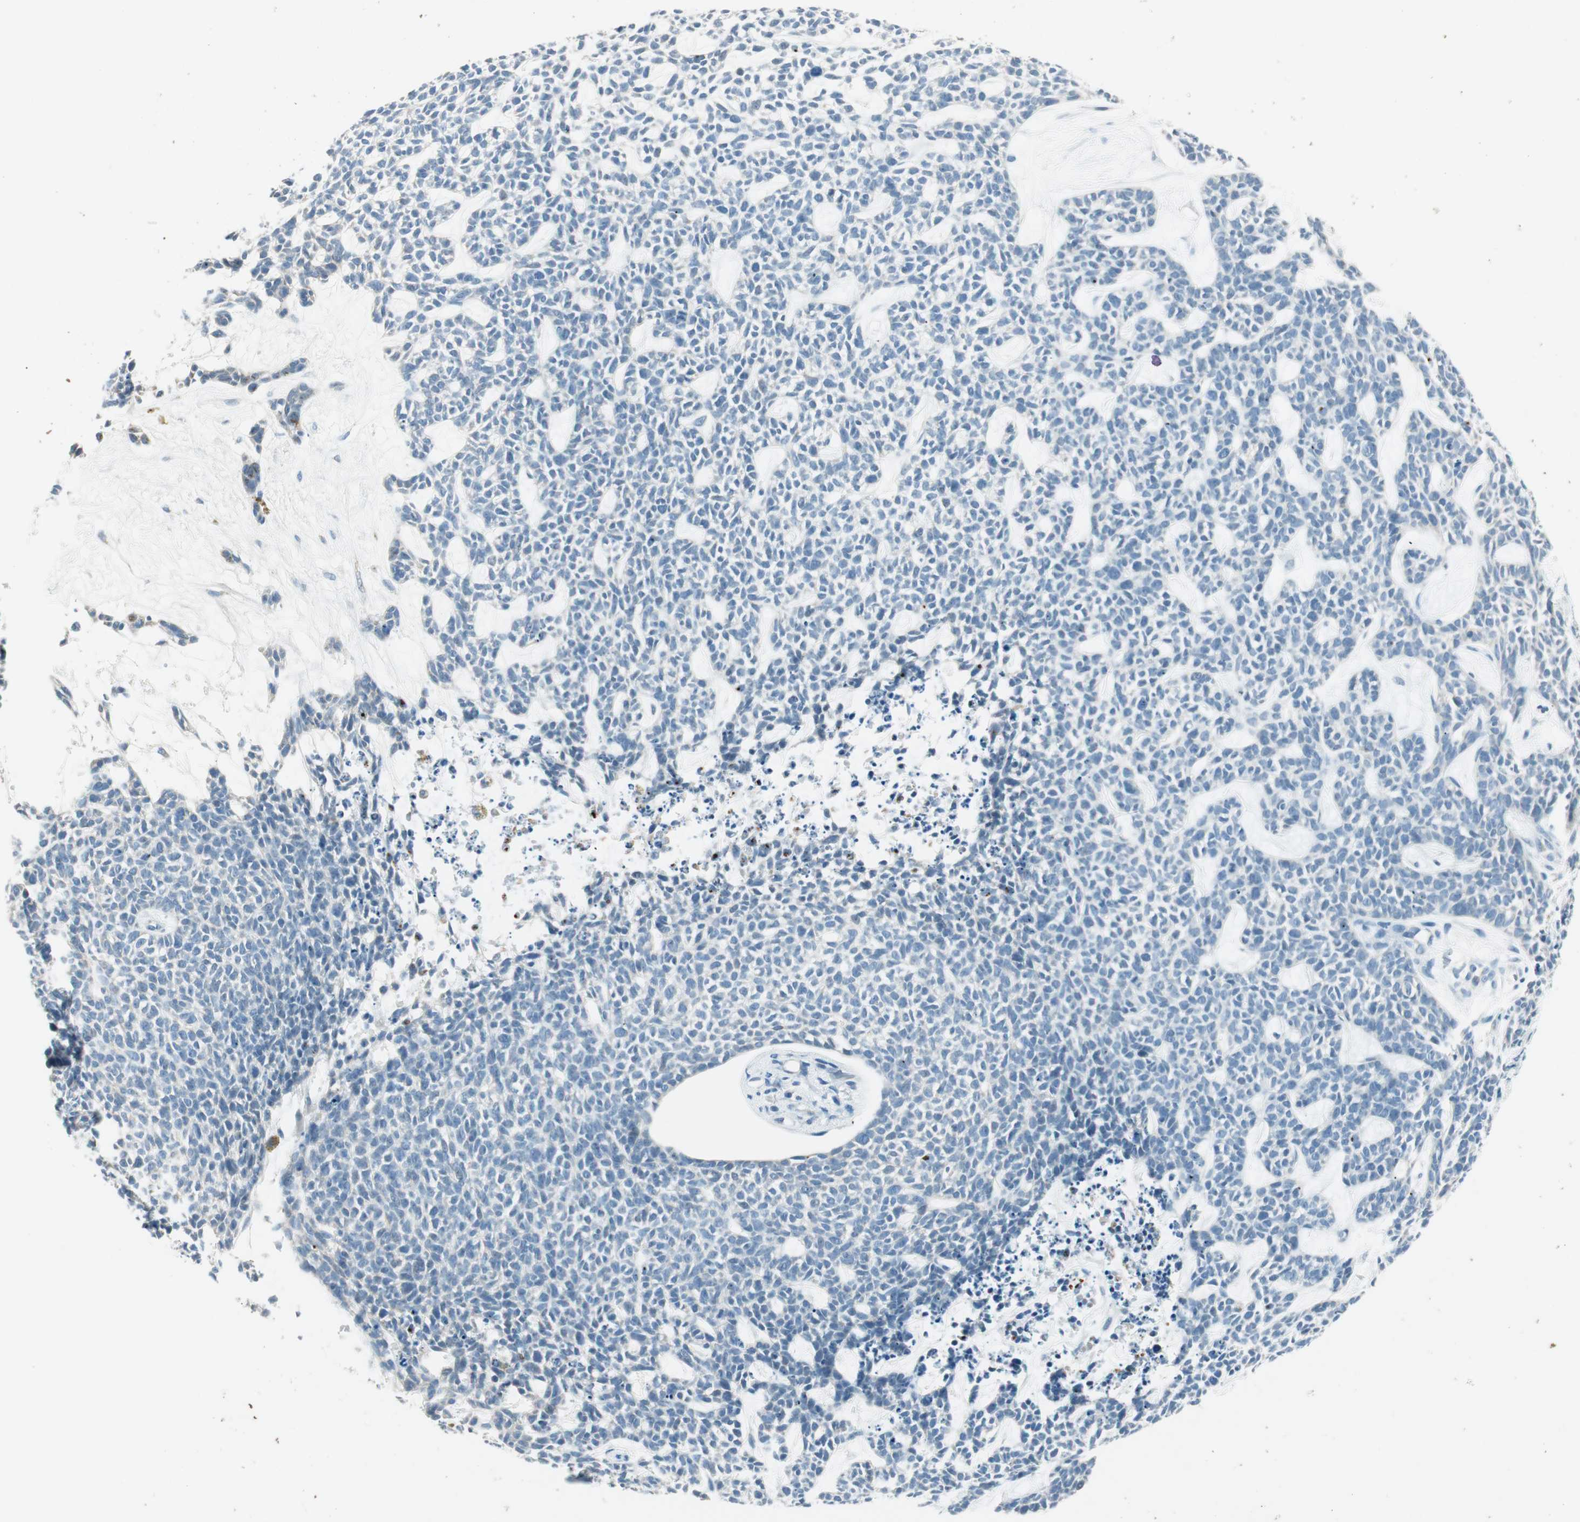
{"staining": {"intensity": "negative", "quantity": "none", "location": "none"}, "tissue": "skin cancer", "cell_type": "Tumor cells", "image_type": "cancer", "snomed": [{"axis": "morphology", "description": "Basal cell carcinoma"}, {"axis": "topography", "description": "Skin"}], "caption": "Skin cancer stained for a protein using IHC exhibits no positivity tumor cells.", "gene": "GNAO1", "patient": {"sex": "female", "age": 84}}